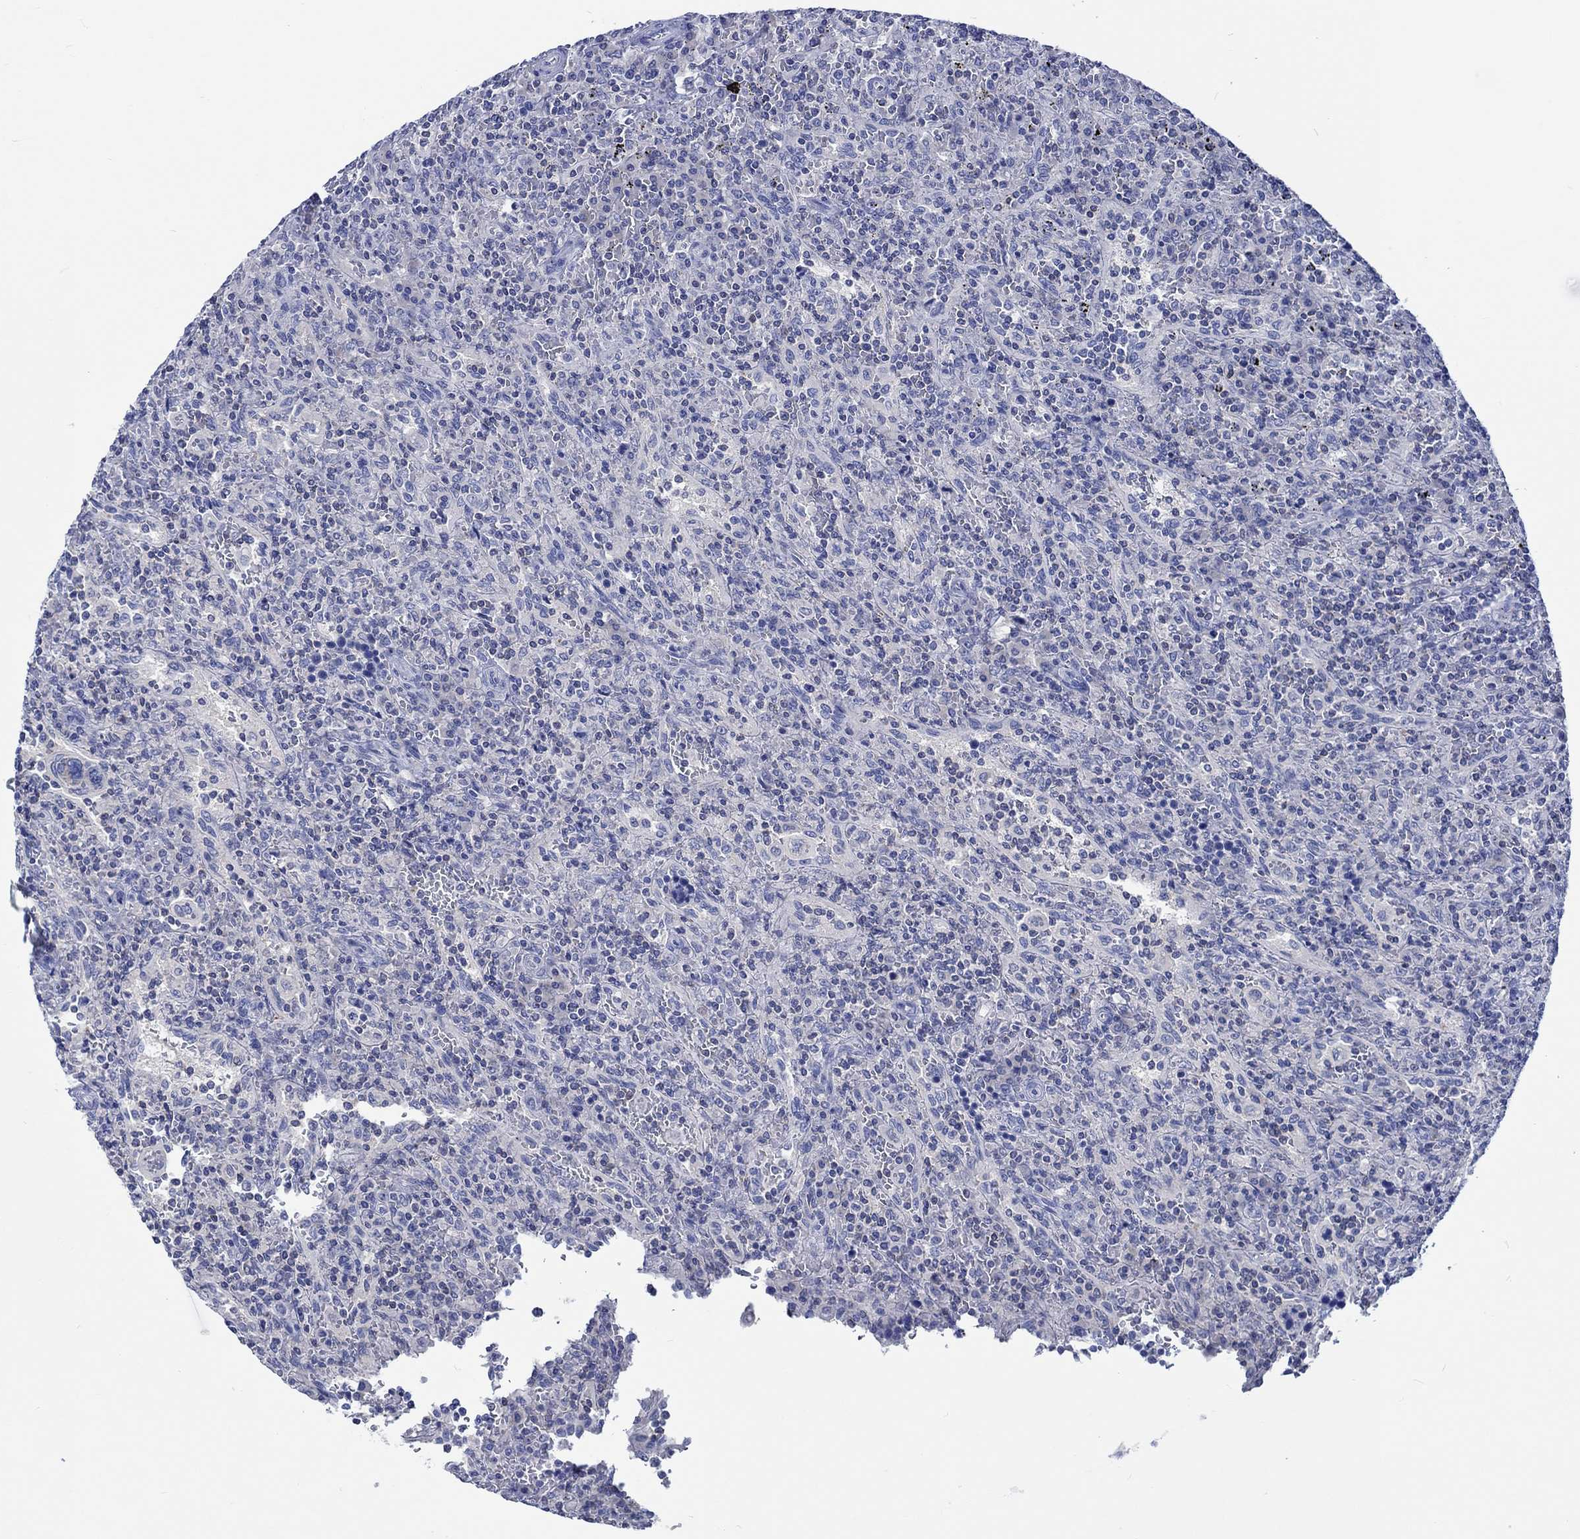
{"staining": {"intensity": "negative", "quantity": "none", "location": "none"}, "tissue": "lymphoma", "cell_type": "Tumor cells", "image_type": "cancer", "snomed": [{"axis": "morphology", "description": "Malignant lymphoma, non-Hodgkin's type, Low grade"}, {"axis": "topography", "description": "Spleen"}], "caption": "Human malignant lymphoma, non-Hodgkin's type (low-grade) stained for a protein using IHC demonstrates no positivity in tumor cells.", "gene": "PTPRN2", "patient": {"sex": "male", "age": 62}}